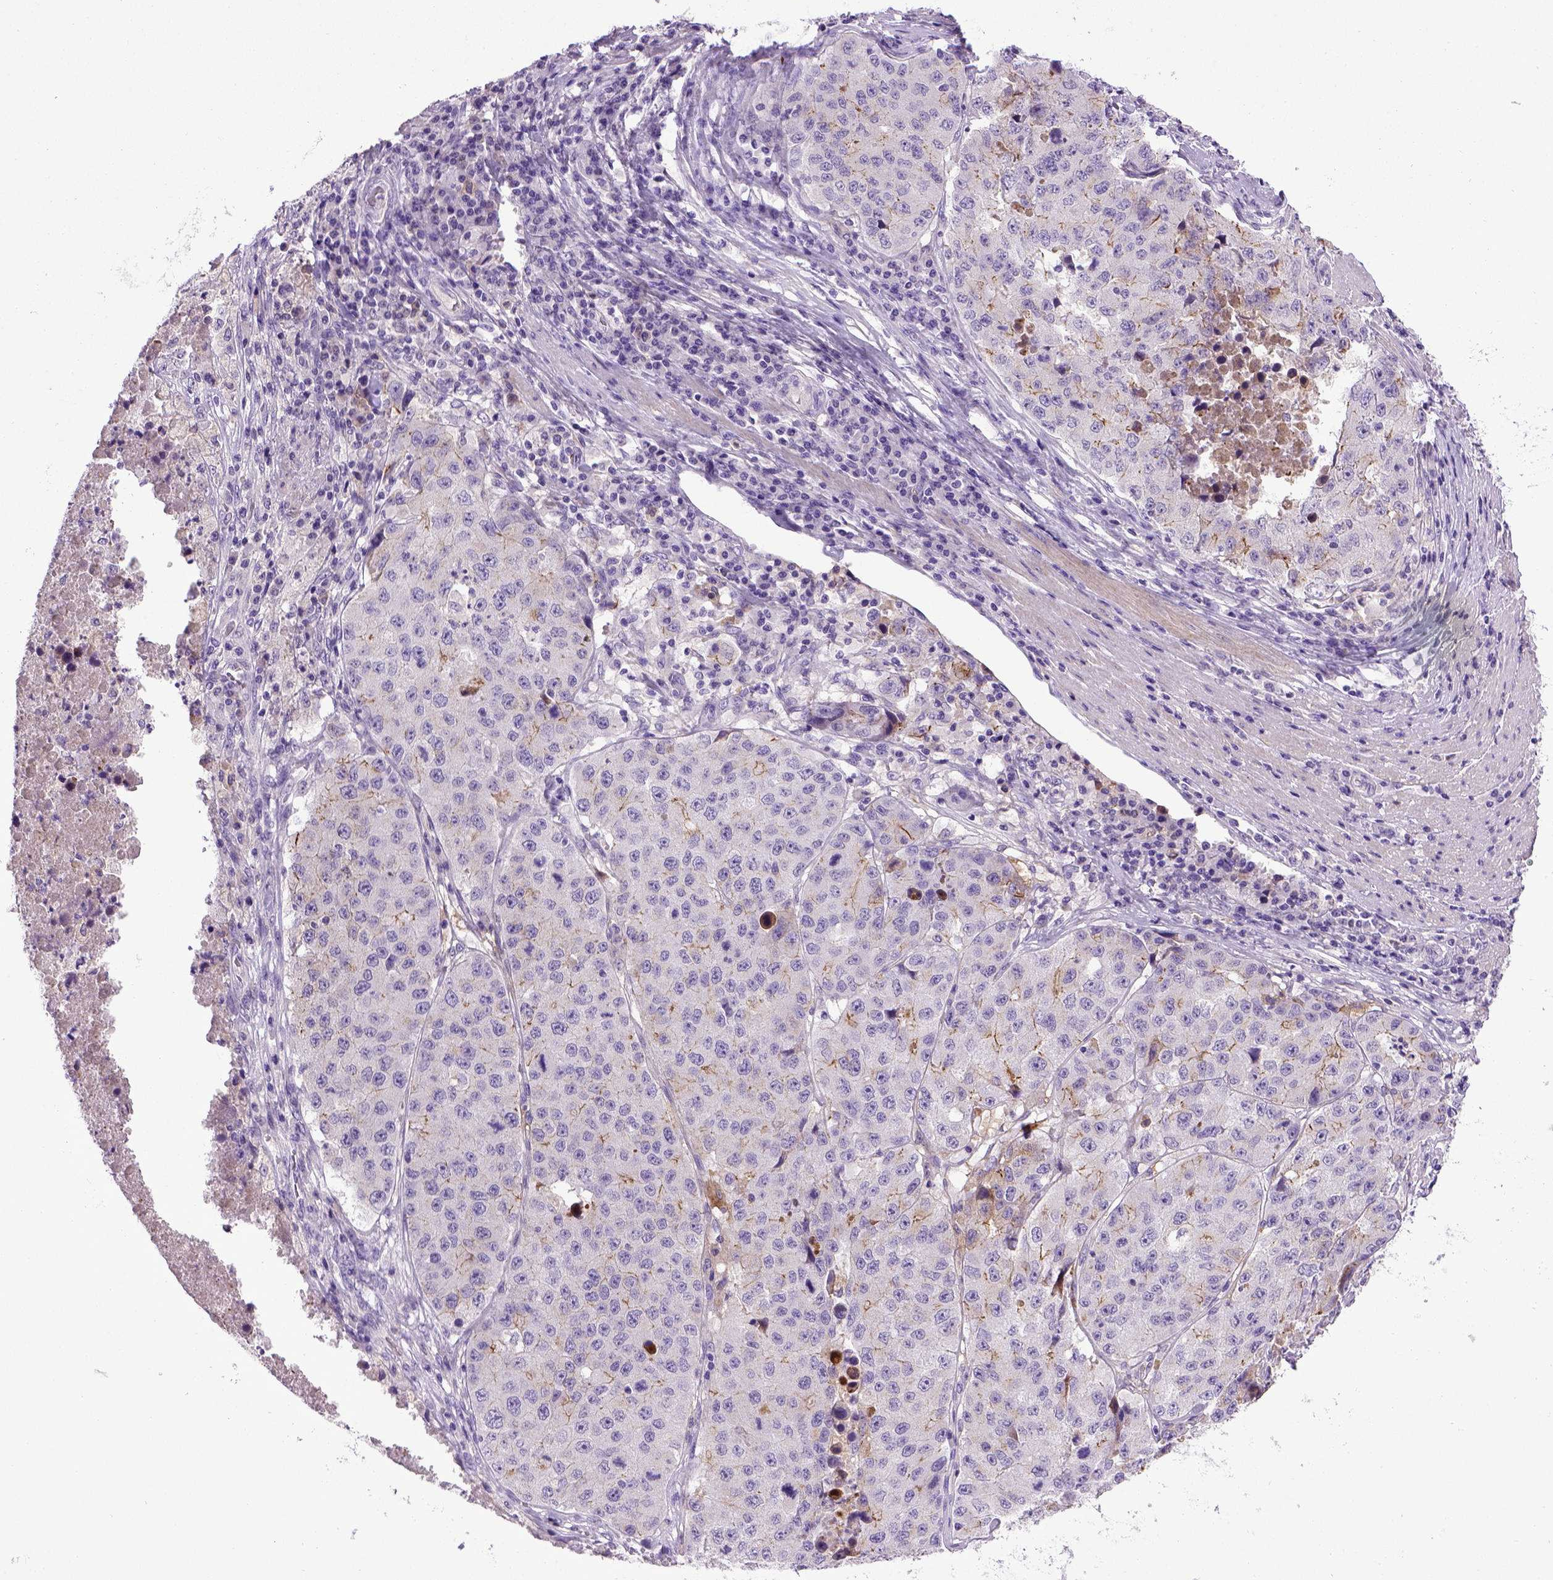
{"staining": {"intensity": "weak", "quantity": "<25%", "location": "cytoplasmic/membranous"}, "tissue": "stomach cancer", "cell_type": "Tumor cells", "image_type": "cancer", "snomed": [{"axis": "morphology", "description": "Adenocarcinoma, NOS"}, {"axis": "topography", "description": "Stomach"}], "caption": "Image shows no protein staining in tumor cells of stomach cancer (adenocarcinoma) tissue. (Stains: DAB (3,3'-diaminobenzidine) immunohistochemistry with hematoxylin counter stain, Microscopy: brightfield microscopy at high magnification).", "gene": "CDH1", "patient": {"sex": "male", "age": 71}}